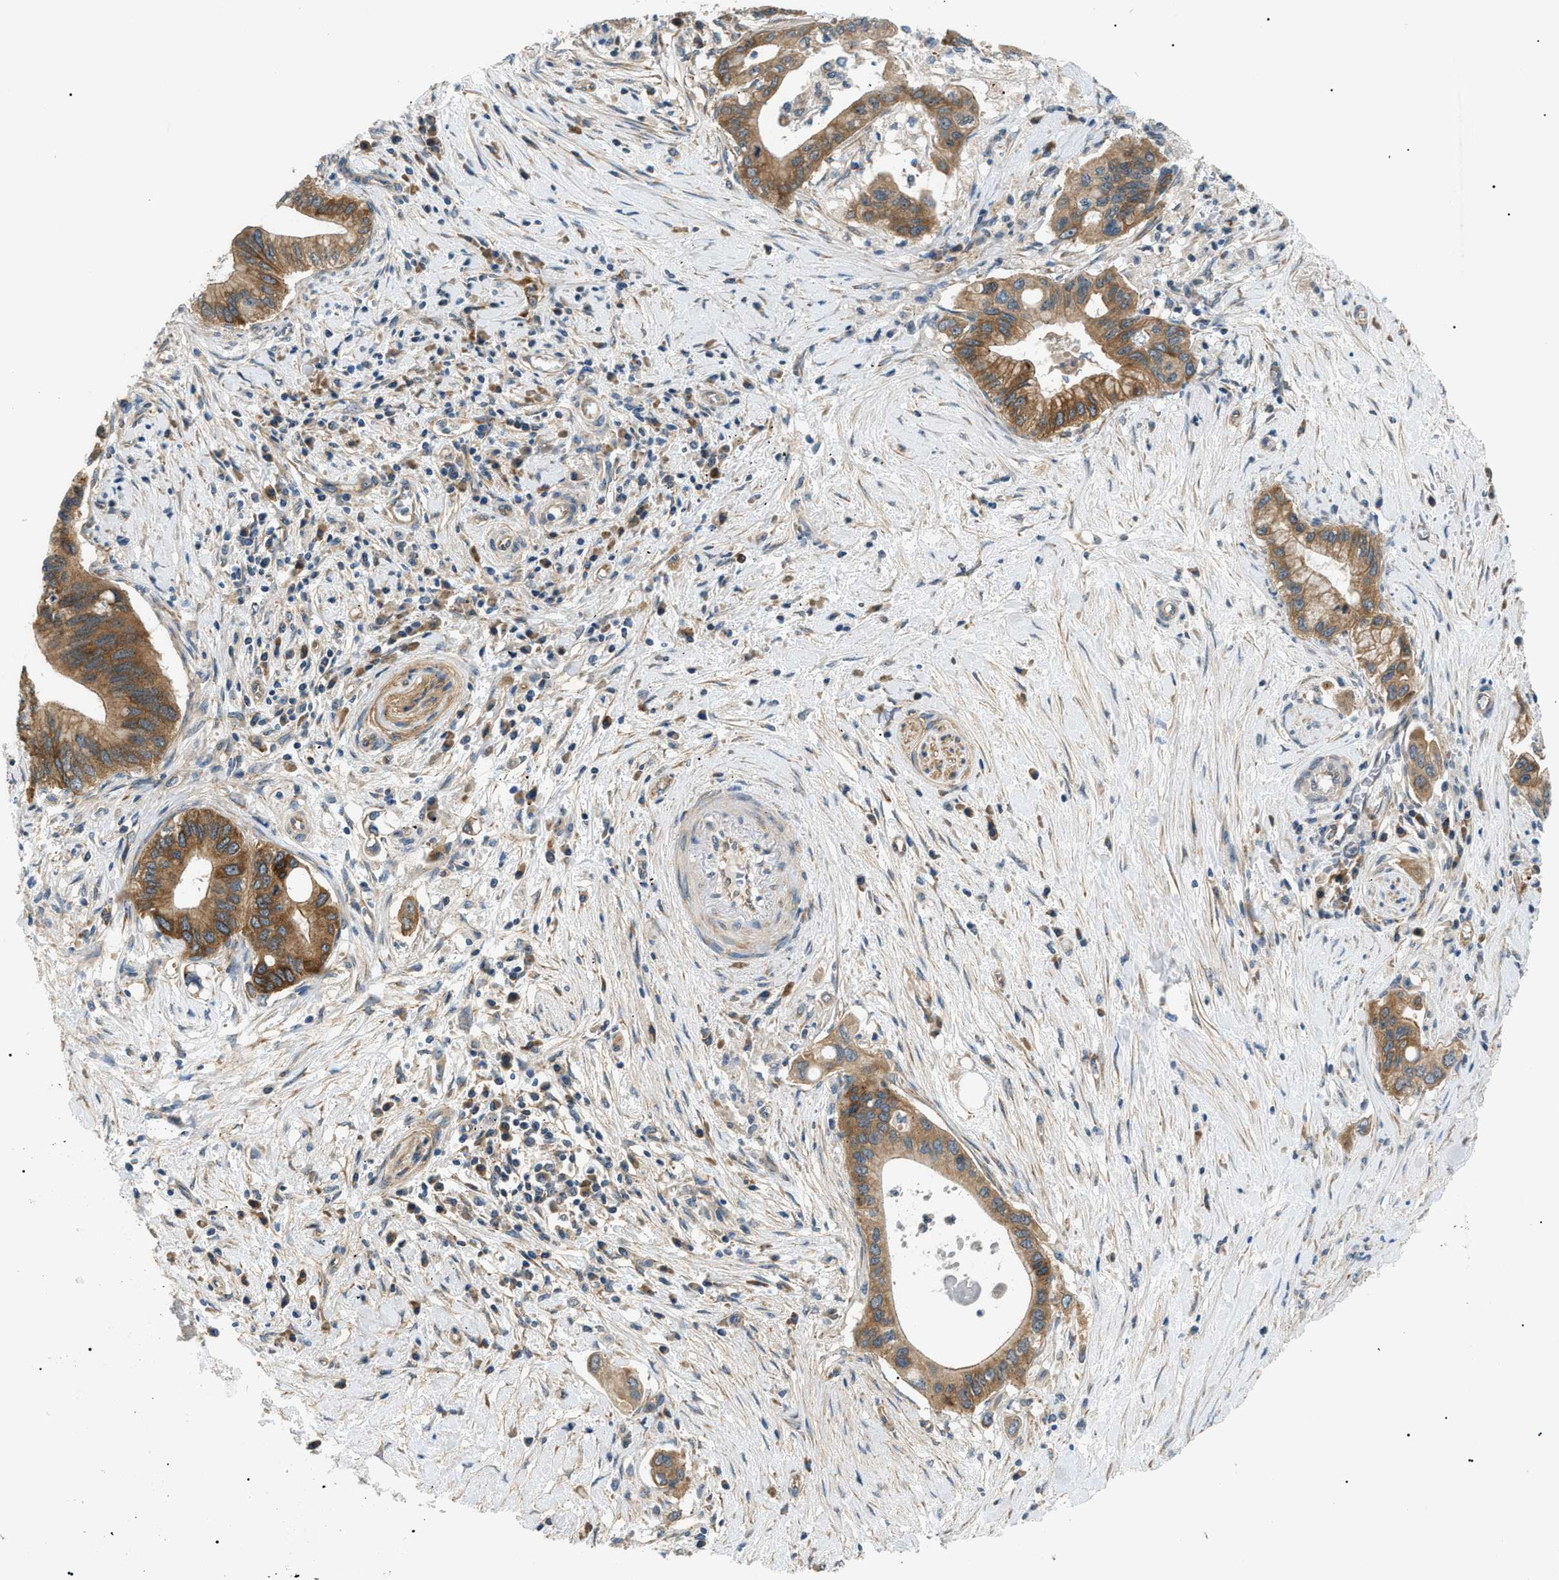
{"staining": {"intensity": "moderate", "quantity": ">75%", "location": "cytoplasmic/membranous"}, "tissue": "pancreatic cancer", "cell_type": "Tumor cells", "image_type": "cancer", "snomed": [{"axis": "morphology", "description": "Adenocarcinoma, NOS"}, {"axis": "topography", "description": "Pancreas"}], "caption": "Protein analysis of pancreatic adenocarcinoma tissue exhibits moderate cytoplasmic/membranous expression in approximately >75% of tumor cells. The staining was performed using DAB (3,3'-diaminobenzidine) to visualize the protein expression in brown, while the nuclei were stained in blue with hematoxylin (Magnification: 20x).", "gene": "SRPK1", "patient": {"sex": "female", "age": 73}}